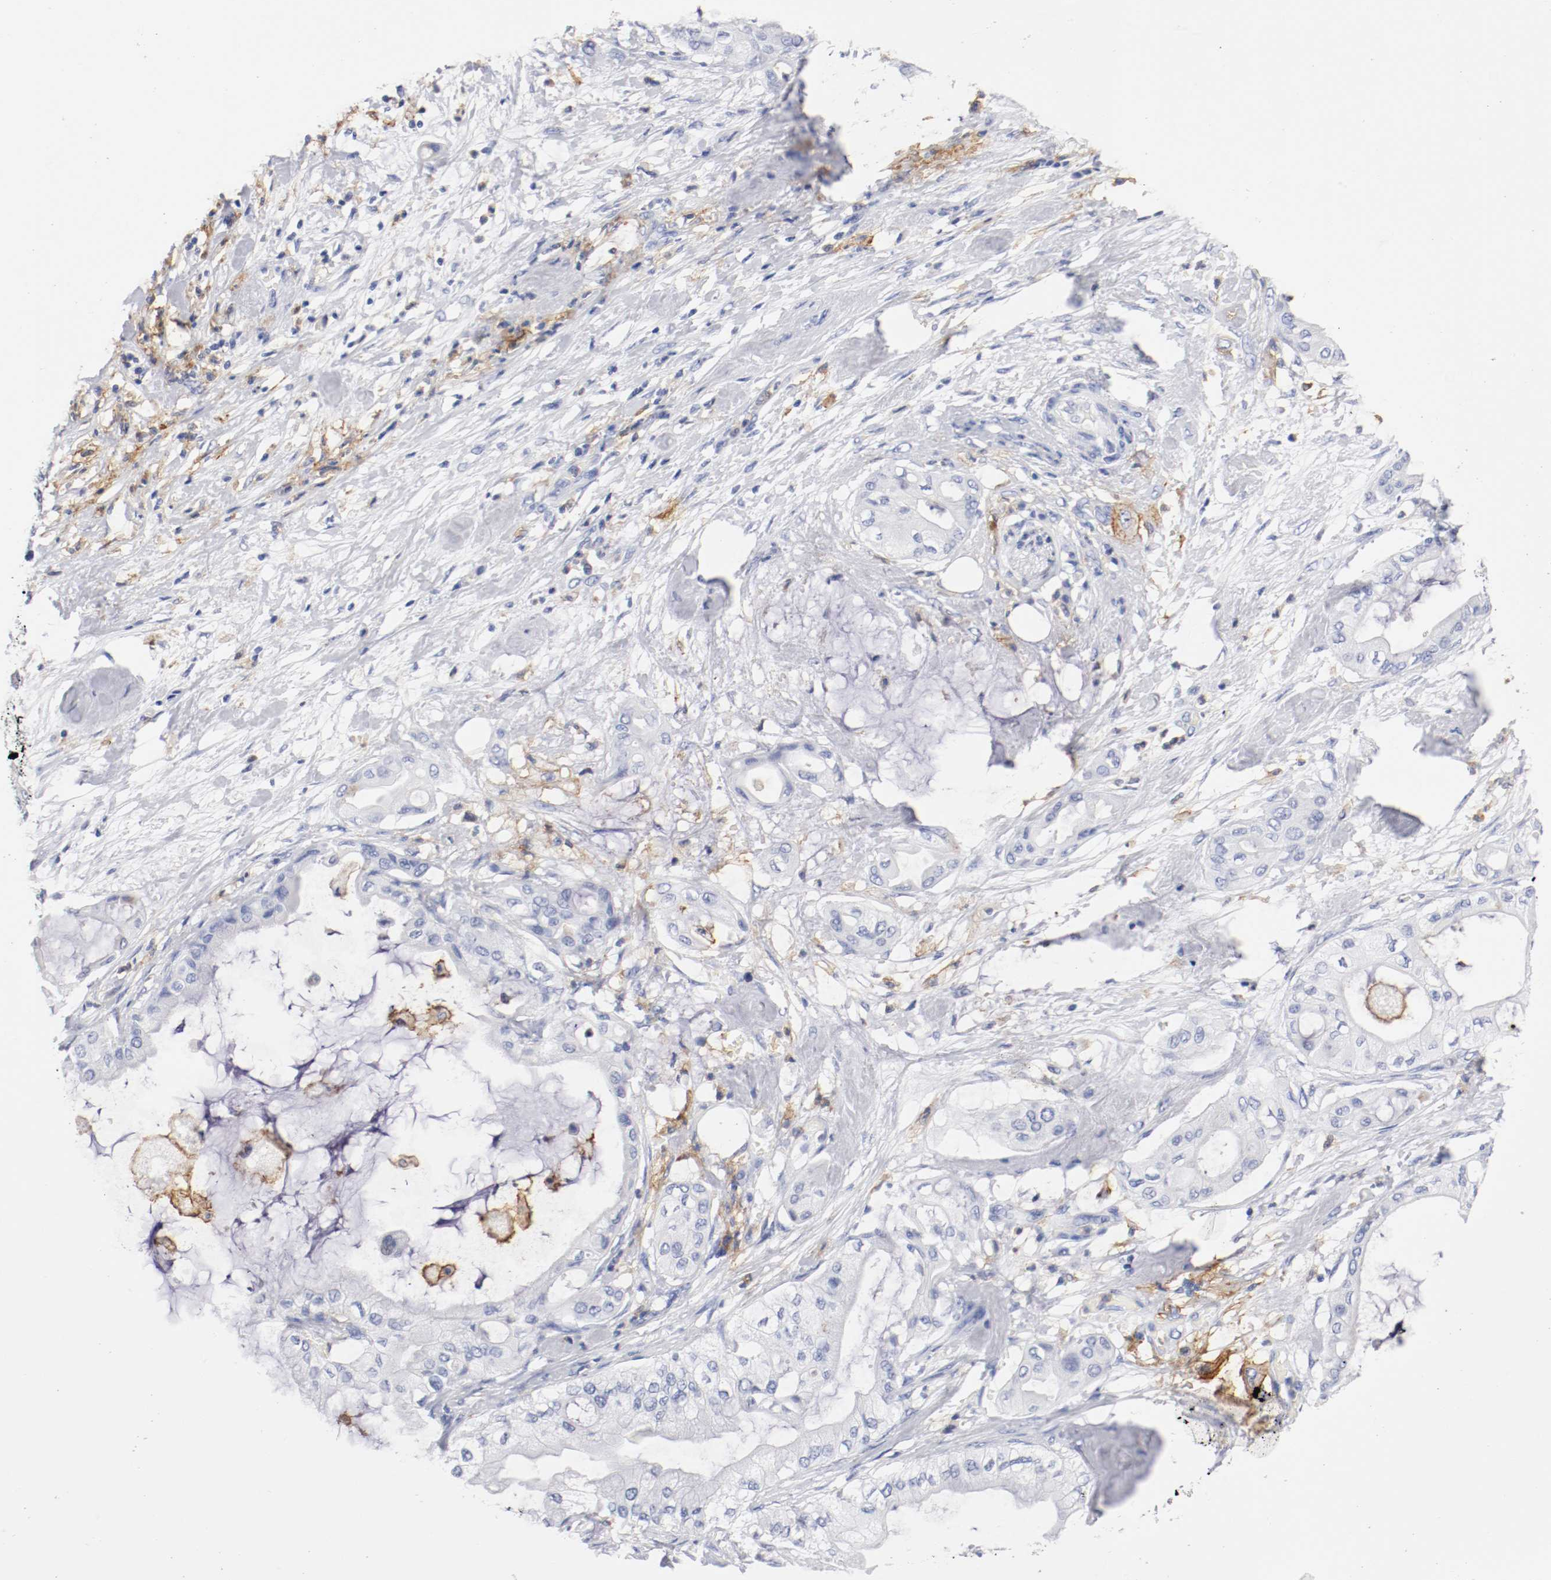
{"staining": {"intensity": "negative", "quantity": "none", "location": "none"}, "tissue": "pancreatic cancer", "cell_type": "Tumor cells", "image_type": "cancer", "snomed": [{"axis": "morphology", "description": "Adenocarcinoma, NOS"}, {"axis": "morphology", "description": "Adenocarcinoma, metastatic, NOS"}, {"axis": "topography", "description": "Lymph node"}, {"axis": "topography", "description": "Pancreas"}, {"axis": "topography", "description": "Duodenum"}], "caption": "This is an immunohistochemistry (IHC) image of human pancreatic cancer (metastatic adenocarcinoma). There is no positivity in tumor cells.", "gene": "ITGAX", "patient": {"sex": "female", "age": 64}}